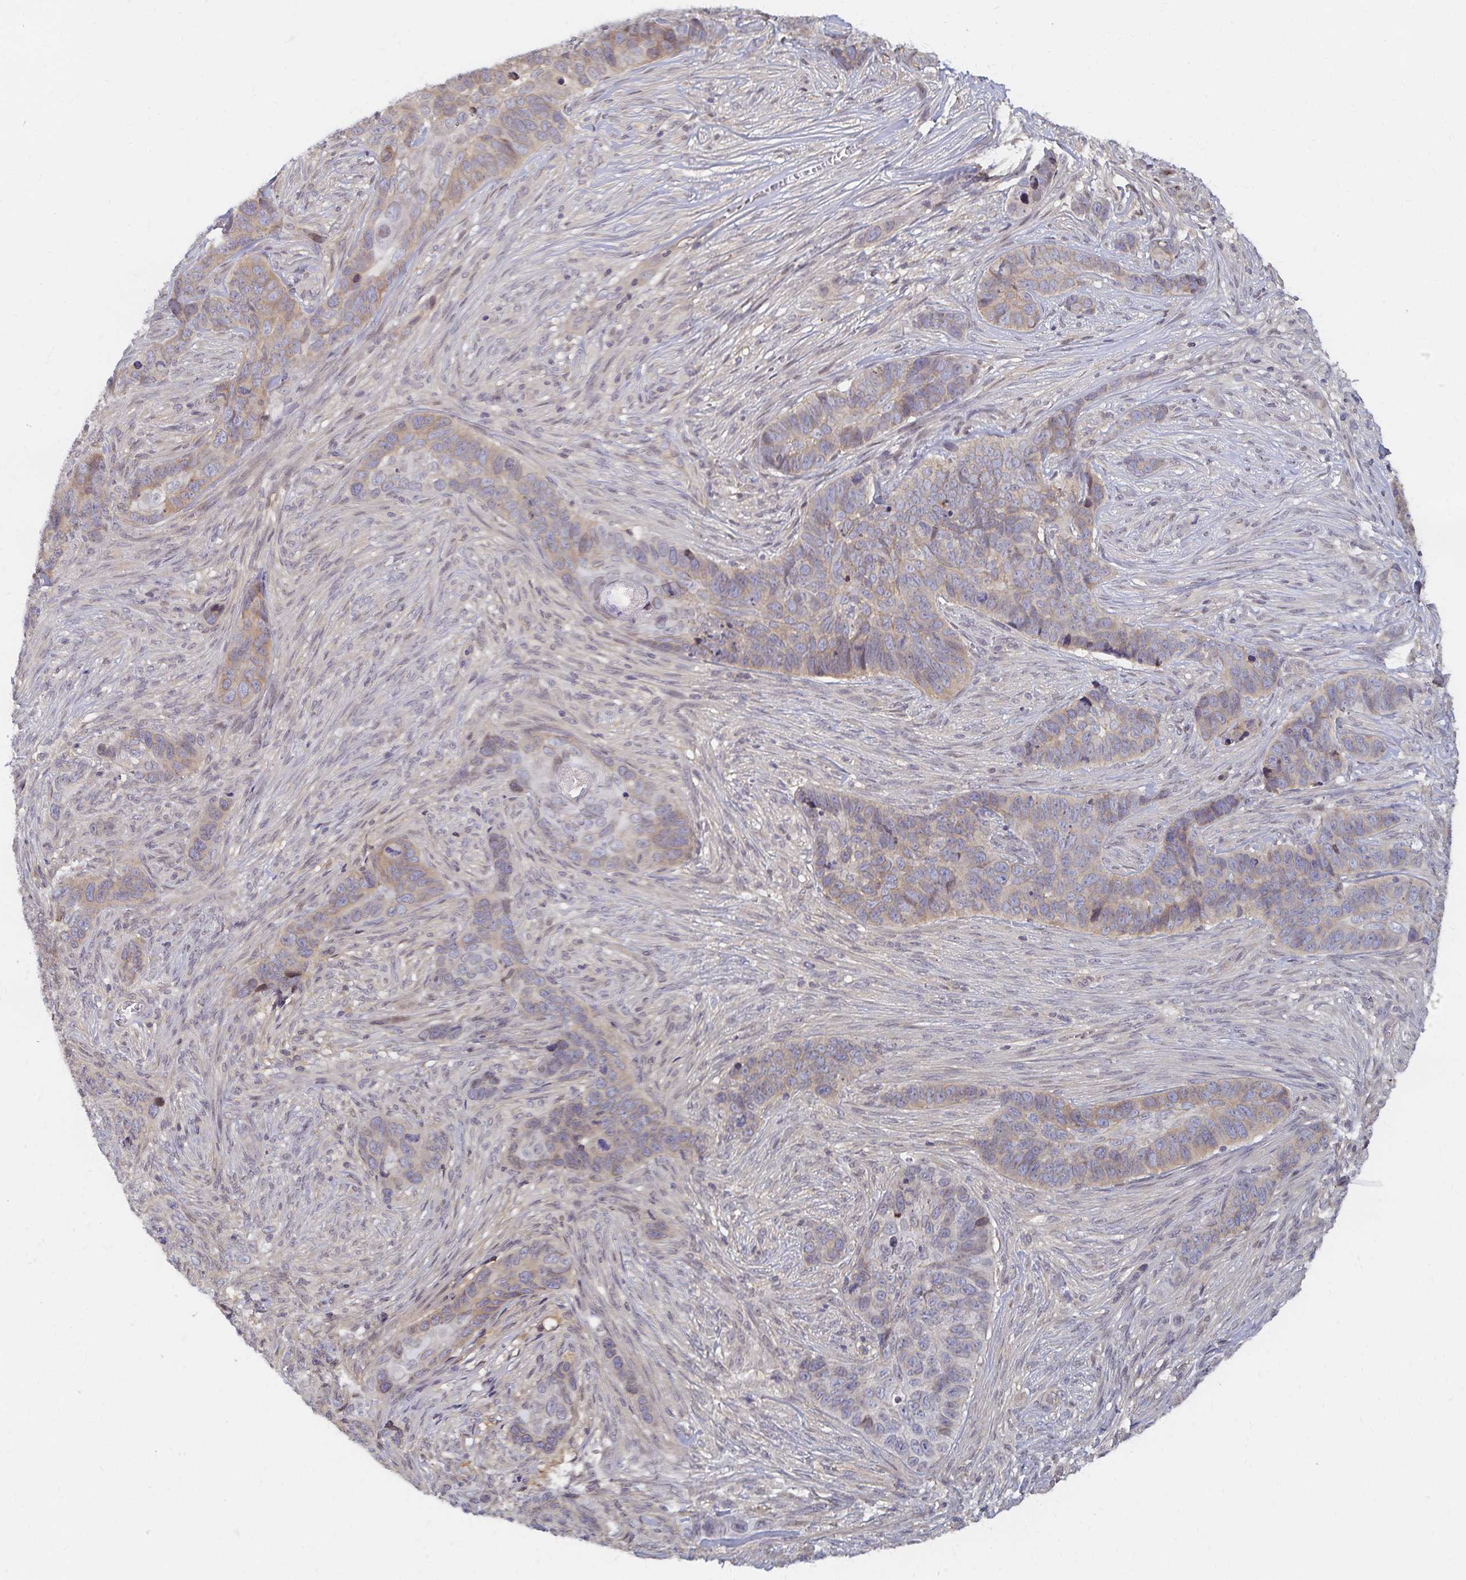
{"staining": {"intensity": "weak", "quantity": "<25%", "location": "cytoplasmic/membranous"}, "tissue": "skin cancer", "cell_type": "Tumor cells", "image_type": "cancer", "snomed": [{"axis": "morphology", "description": "Basal cell carcinoma"}, {"axis": "topography", "description": "Skin"}], "caption": "Tumor cells are negative for brown protein staining in skin cancer (basal cell carcinoma). Nuclei are stained in blue.", "gene": "RAB9B", "patient": {"sex": "female", "age": 82}}